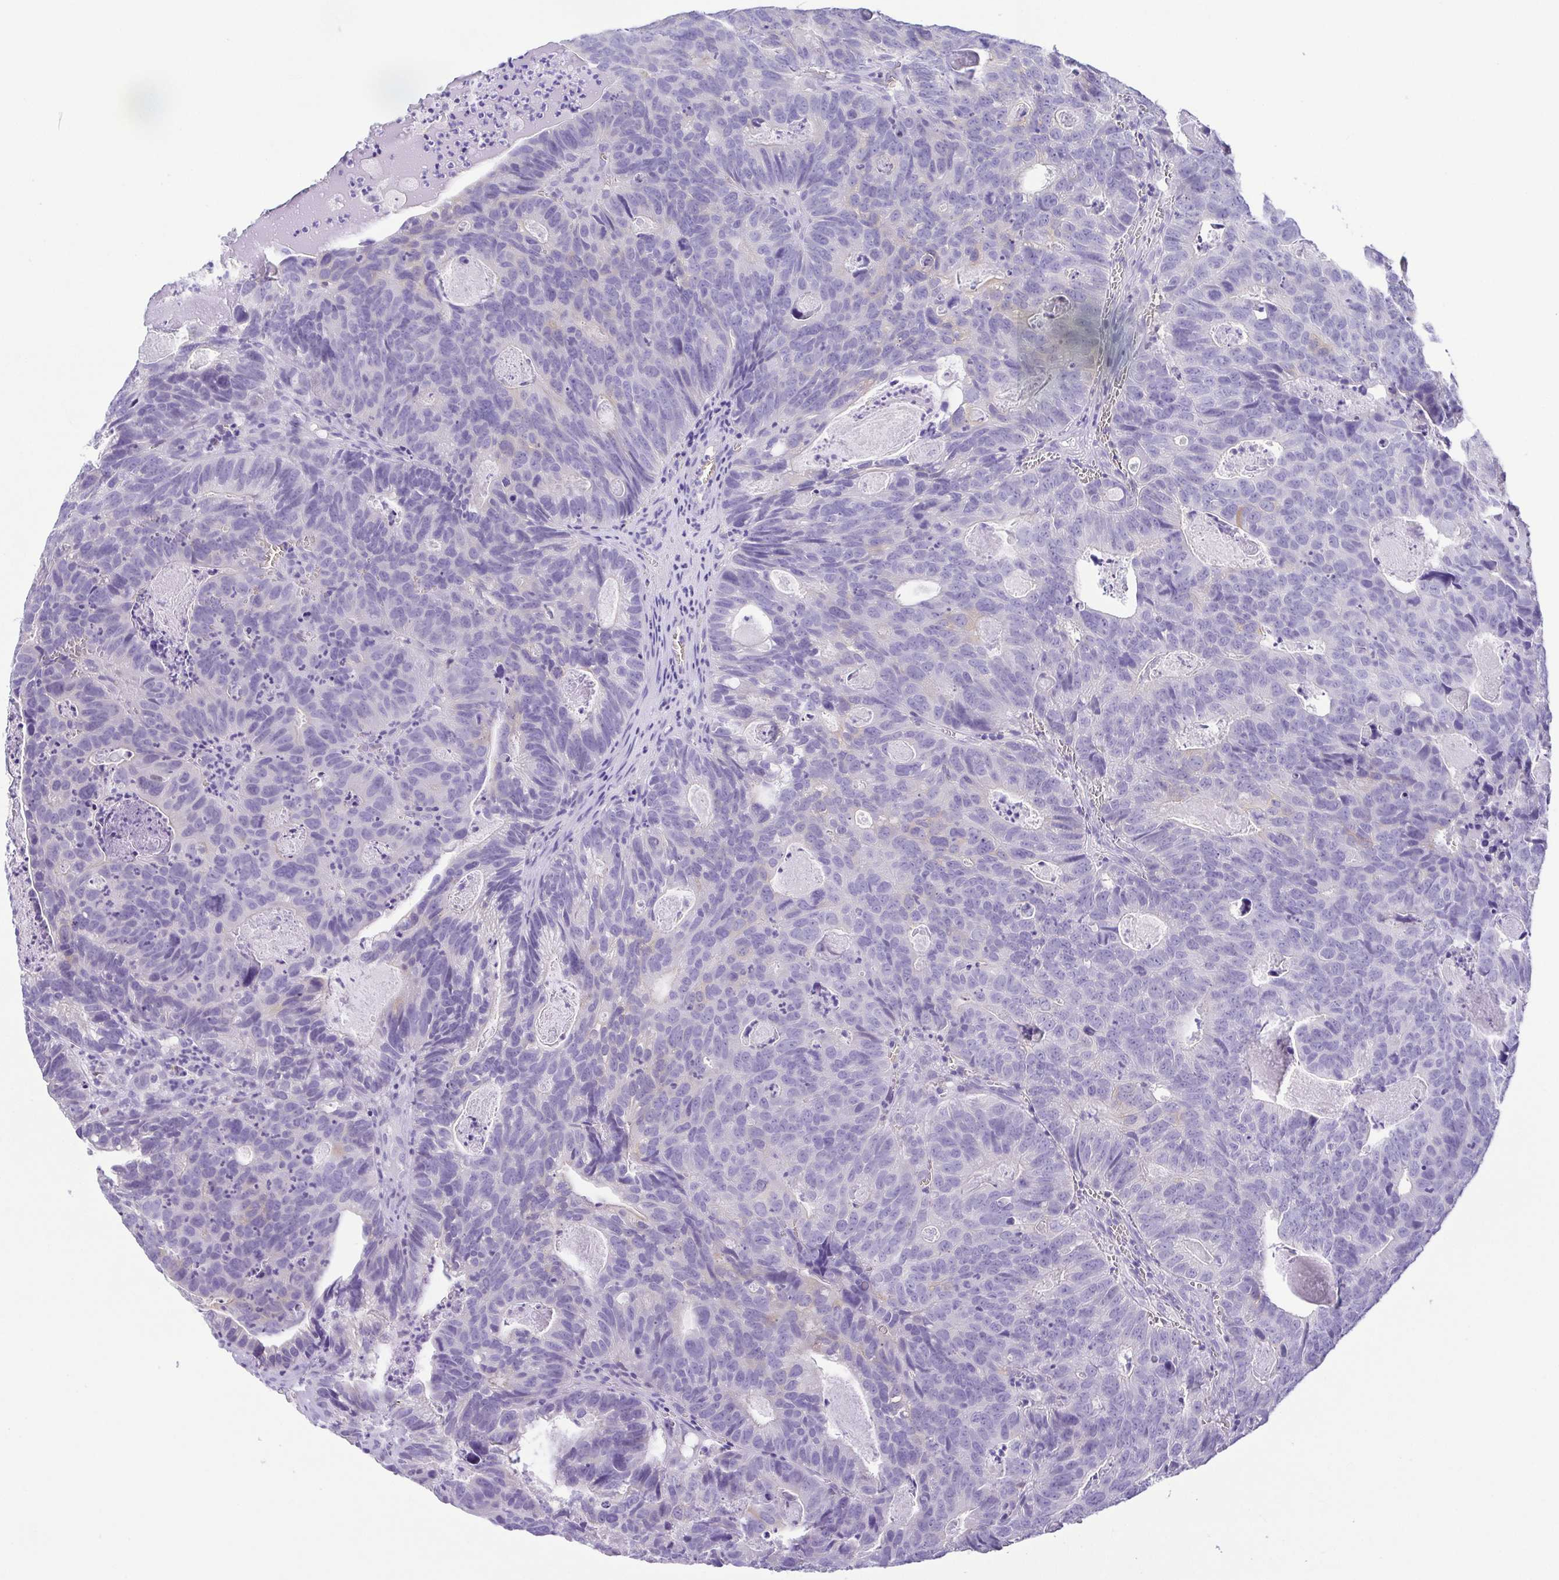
{"staining": {"intensity": "negative", "quantity": "none", "location": "none"}, "tissue": "head and neck cancer", "cell_type": "Tumor cells", "image_type": "cancer", "snomed": [{"axis": "morphology", "description": "Adenocarcinoma, NOS"}, {"axis": "topography", "description": "Head-Neck"}], "caption": "Tumor cells are negative for protein expression in human head and neck cancer.", "gene": "EPB42", "patient": {"sex": "male", "age": 62}}